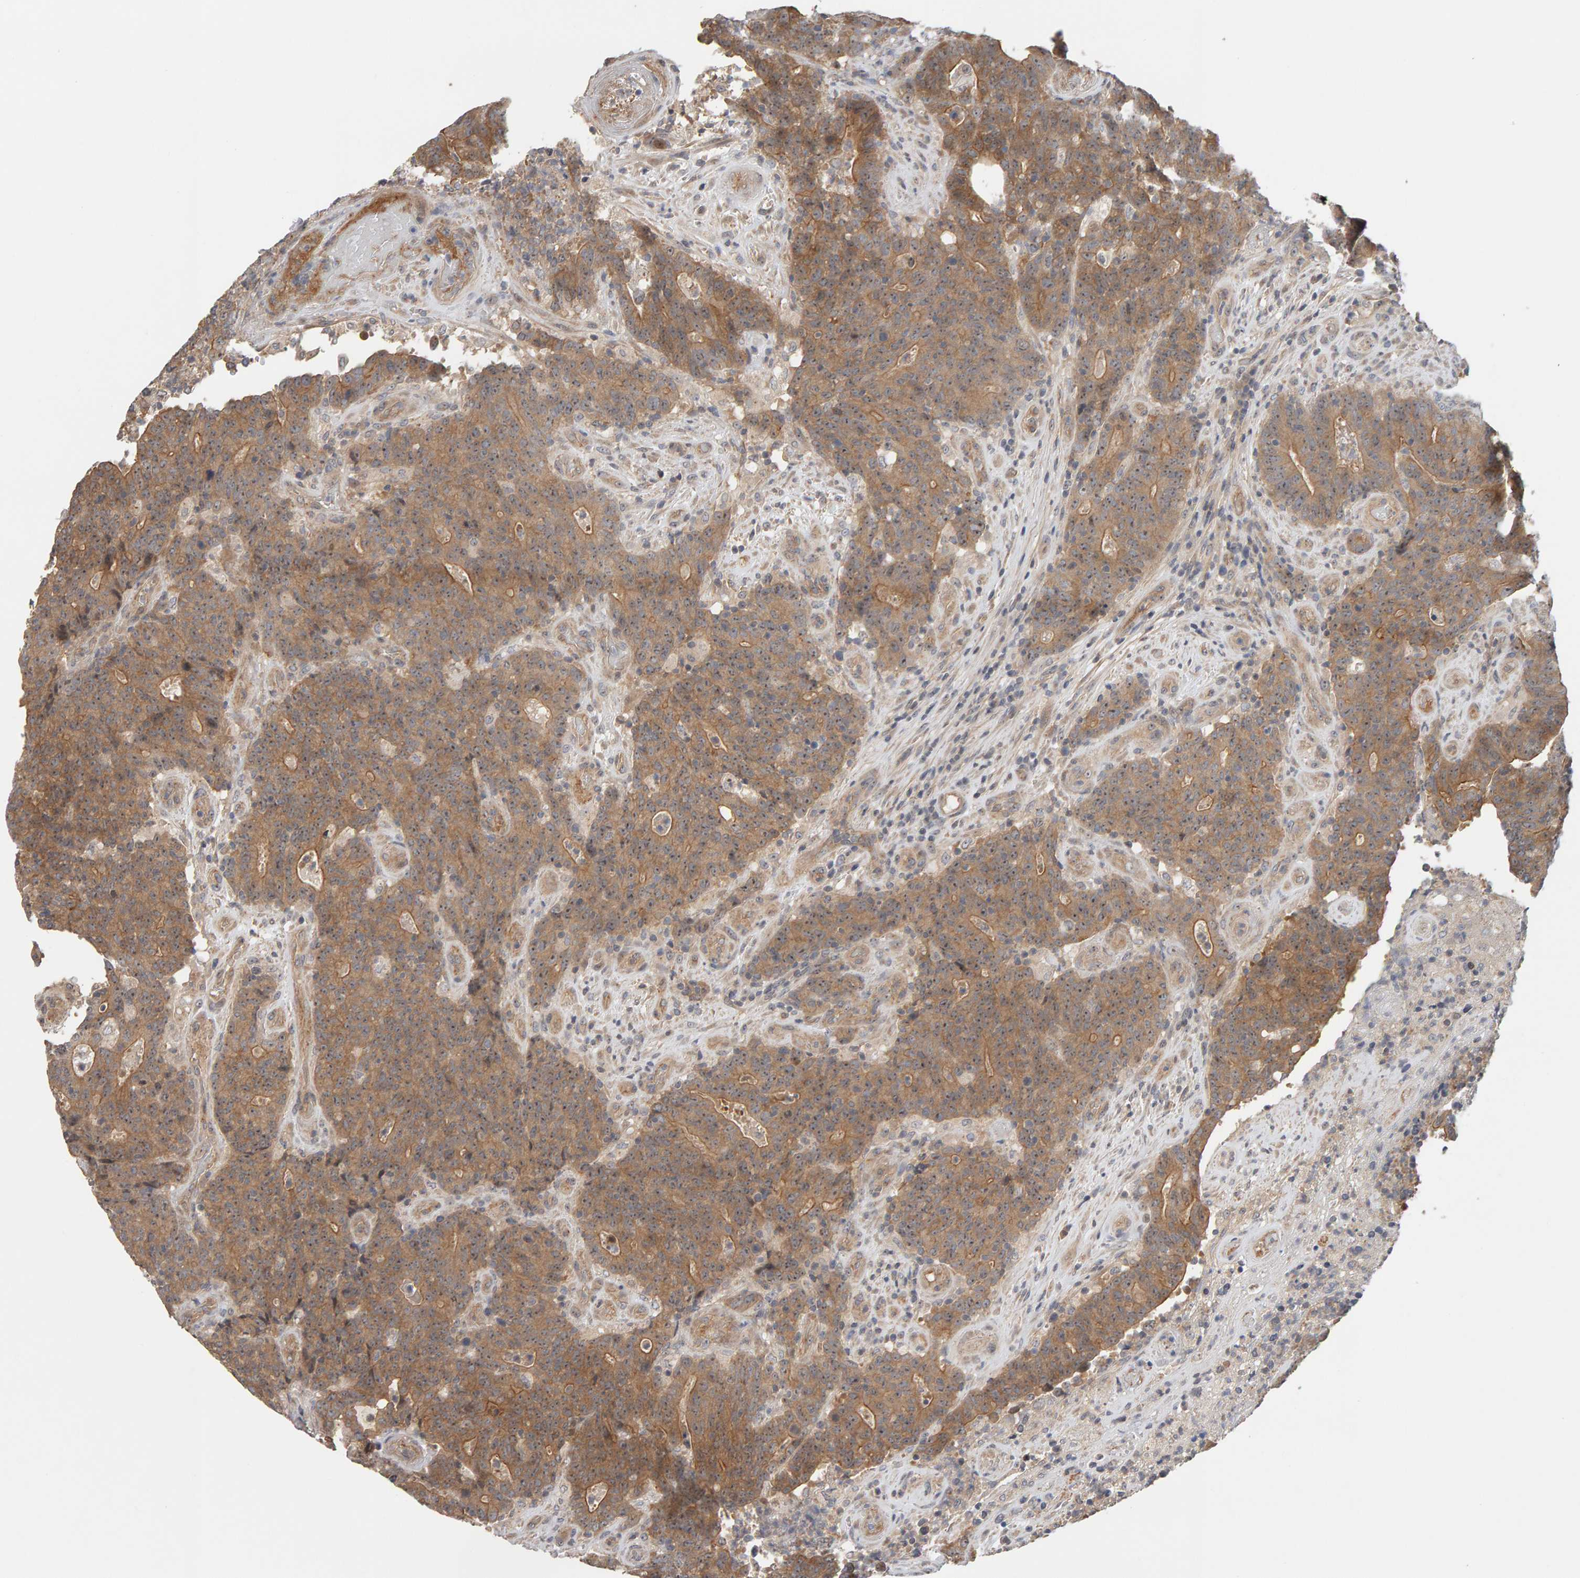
{"staining": {"intensity": "moderate", "quantity": ">75%", "location": "cytoplasmic/membranous"}, "tissue": "colorectal cancer", "cell_type": "Tumor cells", "image_type": "cancer", "snomed": [{"axis": "morphology", "description": "Normal tissue, NOS"}, {"axis": "morphology", "description": "Adenocarcinoma, NOS"}, {"axis": "topography", "description": "Colon"}], "caption": "The histopathology image exhibits staining of adenocarcinoma (colorectal), revealing moderate cytoplasmic/membranous protein expression (brown color) within tumor cells.", "gene": "PPP1R16A", "patient": {"sex": "female", "age": 75}}